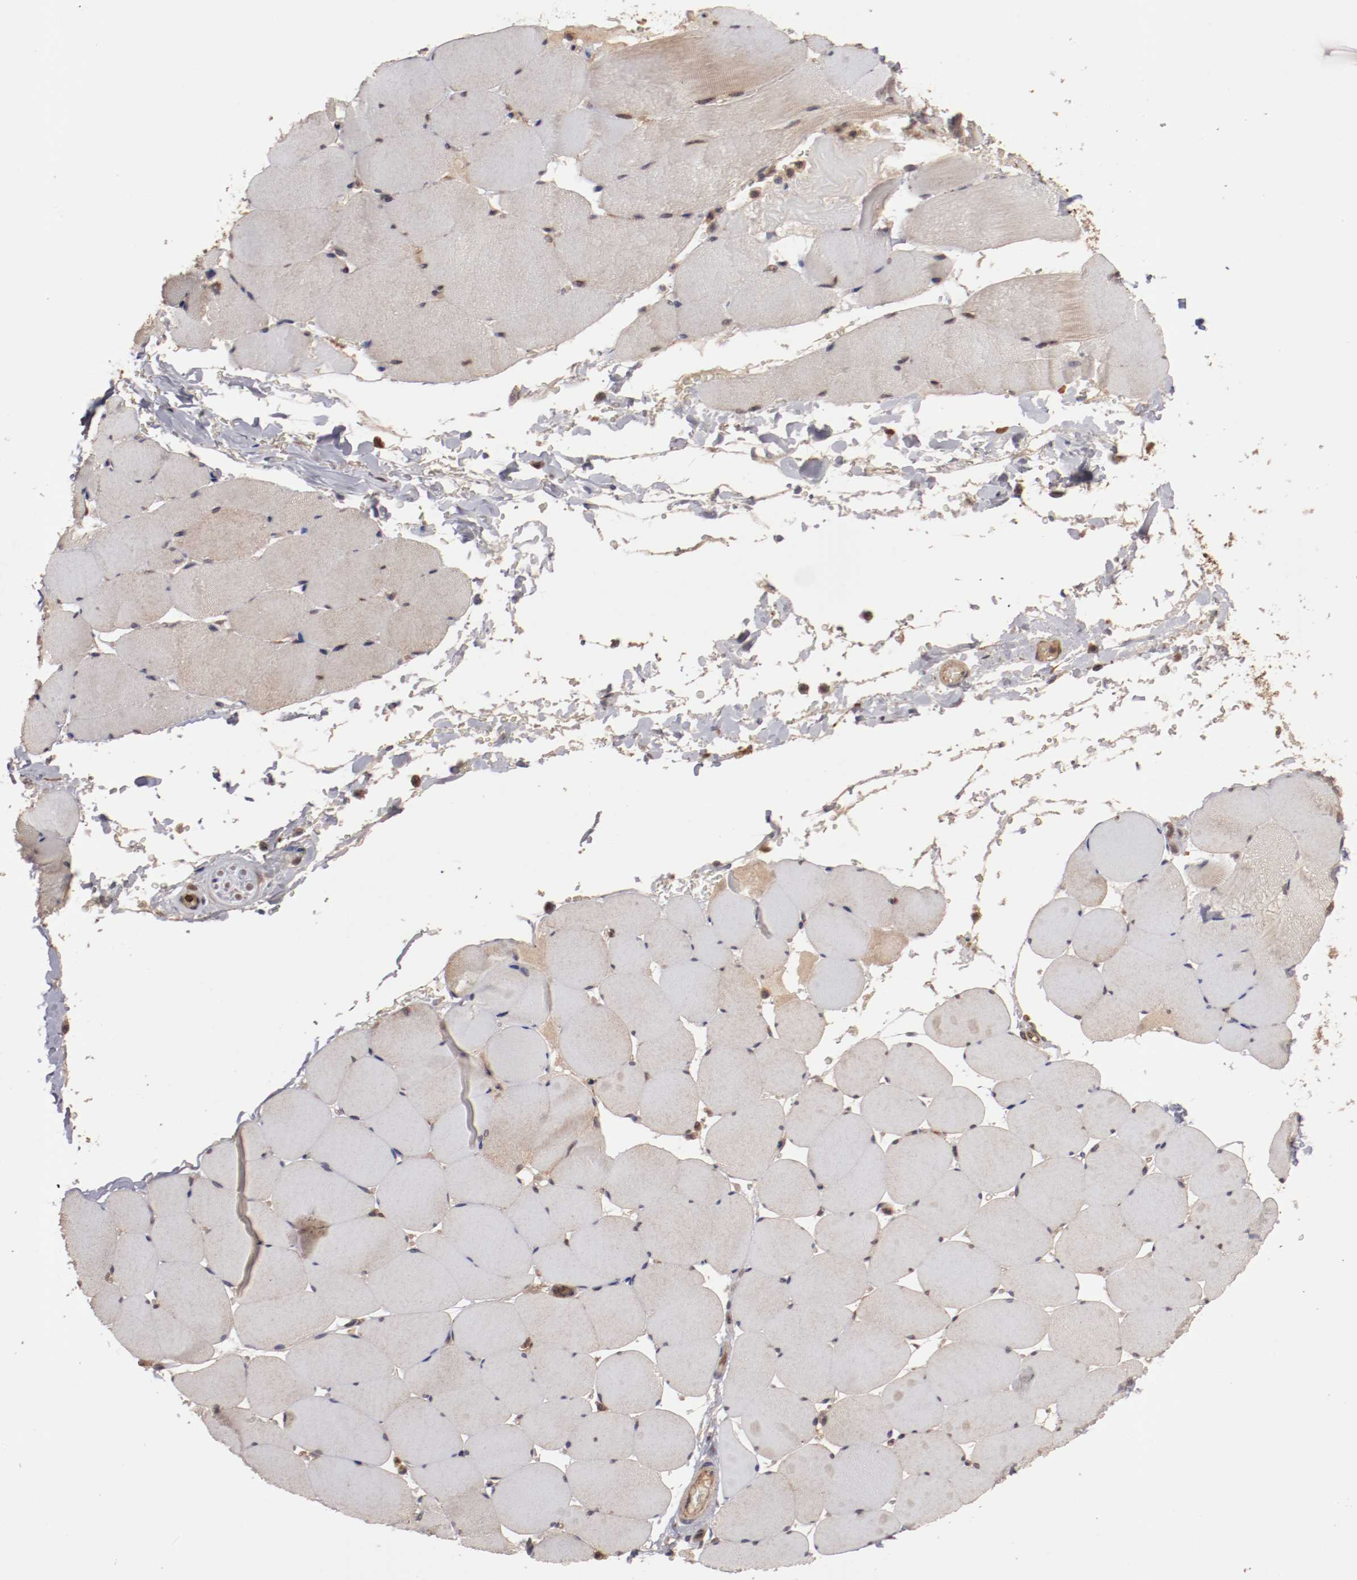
{"staining": {"intensity": "weak", "quantity": ">75%", "location": "cytoplasmic/membranous"}, "tissue": "skeletal muscle", "cell_type": "Myocytes", "image_type": "normal", "snomed": [{"axis": "morphology", "description": "Normal tissue, NOS"}, {"axis": "topography", "description": "Skeletal muscle"}], "caption": "Immunohistochemical staining of normal human skeletal muscle displays >75% levels of weak cytoplasmic/membranous protein positivity in approximately >75% of myocytes. The protein of interest is stained brown, and the nuclei are stained in blue (DAB (3,3'-diaminobenzidine) IHC with brightfield microscopy, high magnification).", "gene": "RPS6KA6", "patient": {"sex": "male", "age": 62}}